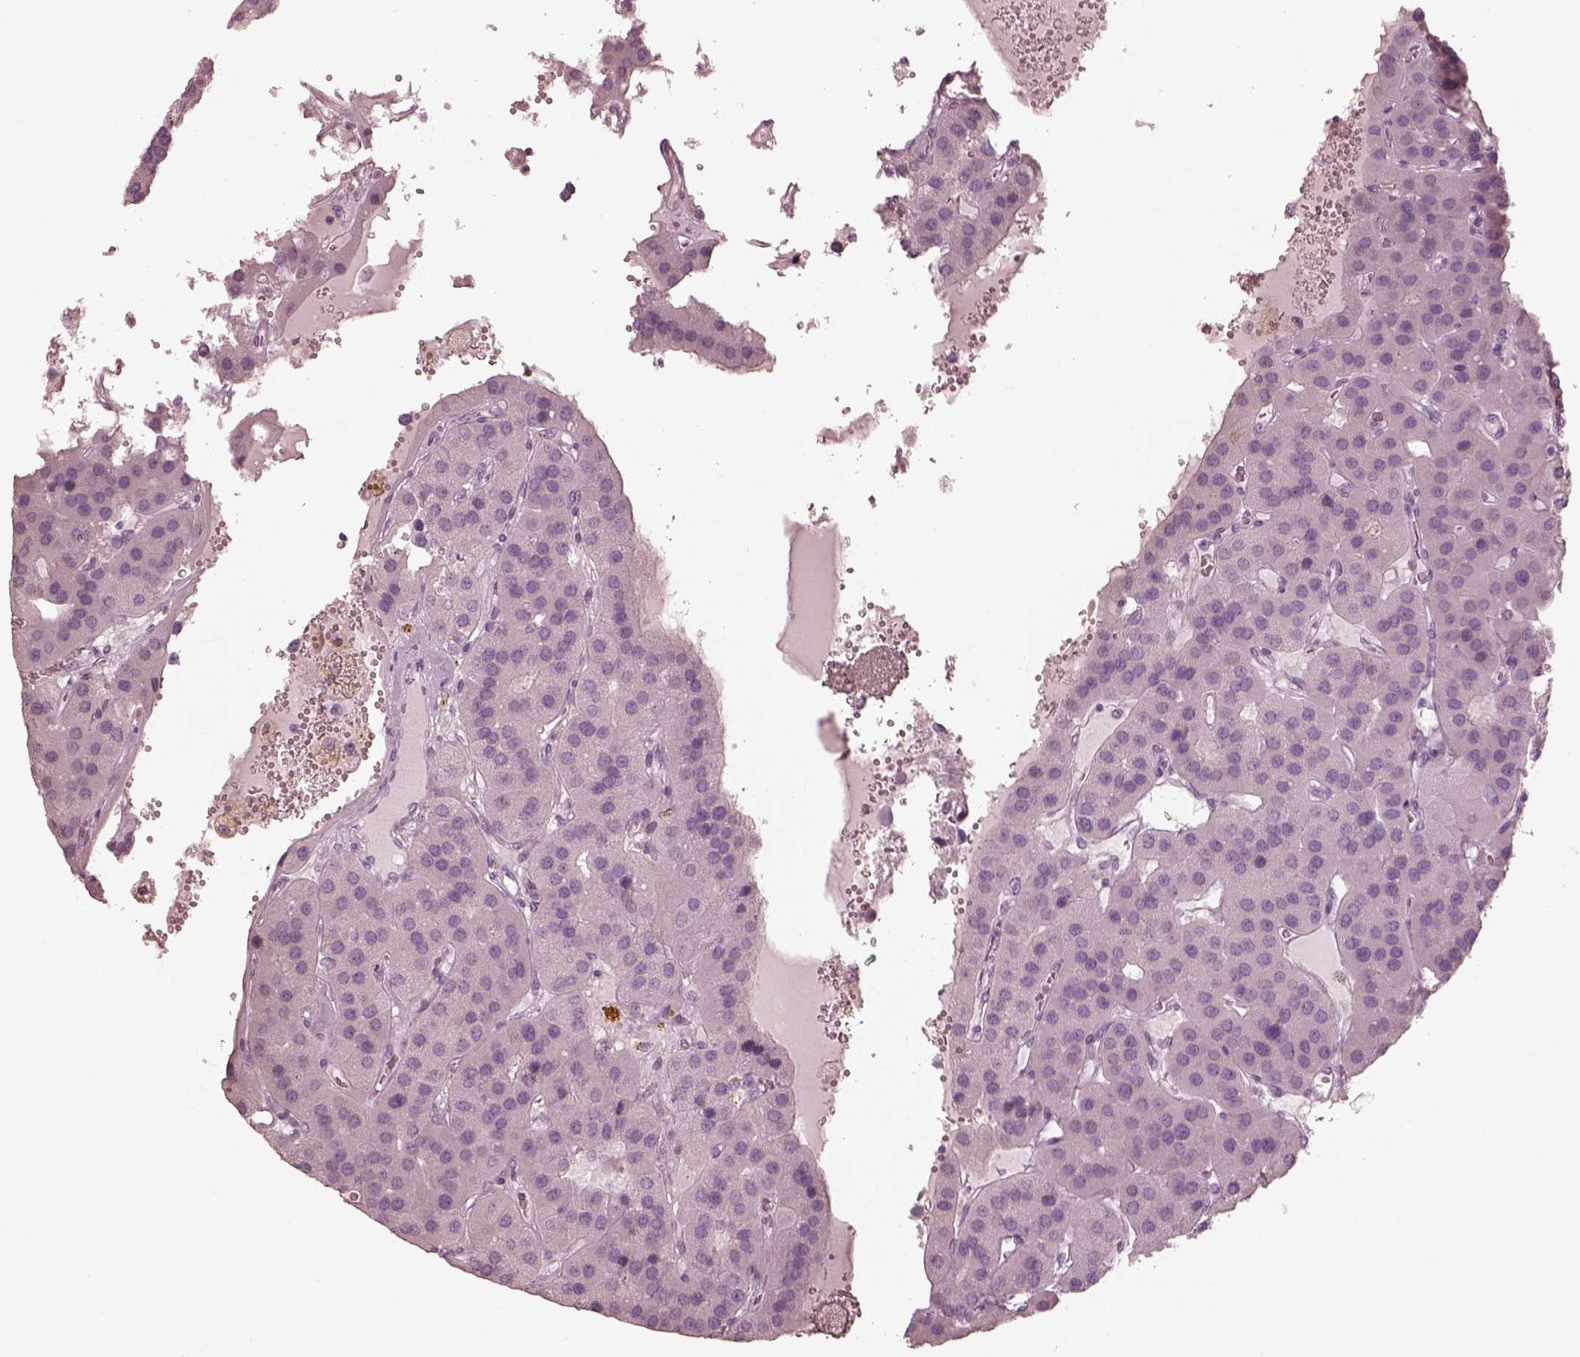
{"staining": {"intensity": "negative", "quantity": "none", "location": "none"}, "tissue": "parathyroid gland", "cell_type": "Glandular cells", "image_type": "normal", "snomed": [{"axis": "morphology", "description": "Normal tissue, NOS"}, {"axis": "morphology", "description": "Adenoma, NOS"}, {"axis": "topography", "description": "Parathyroid gland"}], "caption": "IHC image of benign parathyroid gland: parathyroid gland stained with DAB (3,3'-diaminobenzidine) demonstrates no significant protein staining in glandular cells. (Brightfield microscopy of DAB (3,3'-diaminobenzidine) IHC at high magnification).", "gene": "ENSG00000289258", "patient": {"sex": "female", "age": 86}}